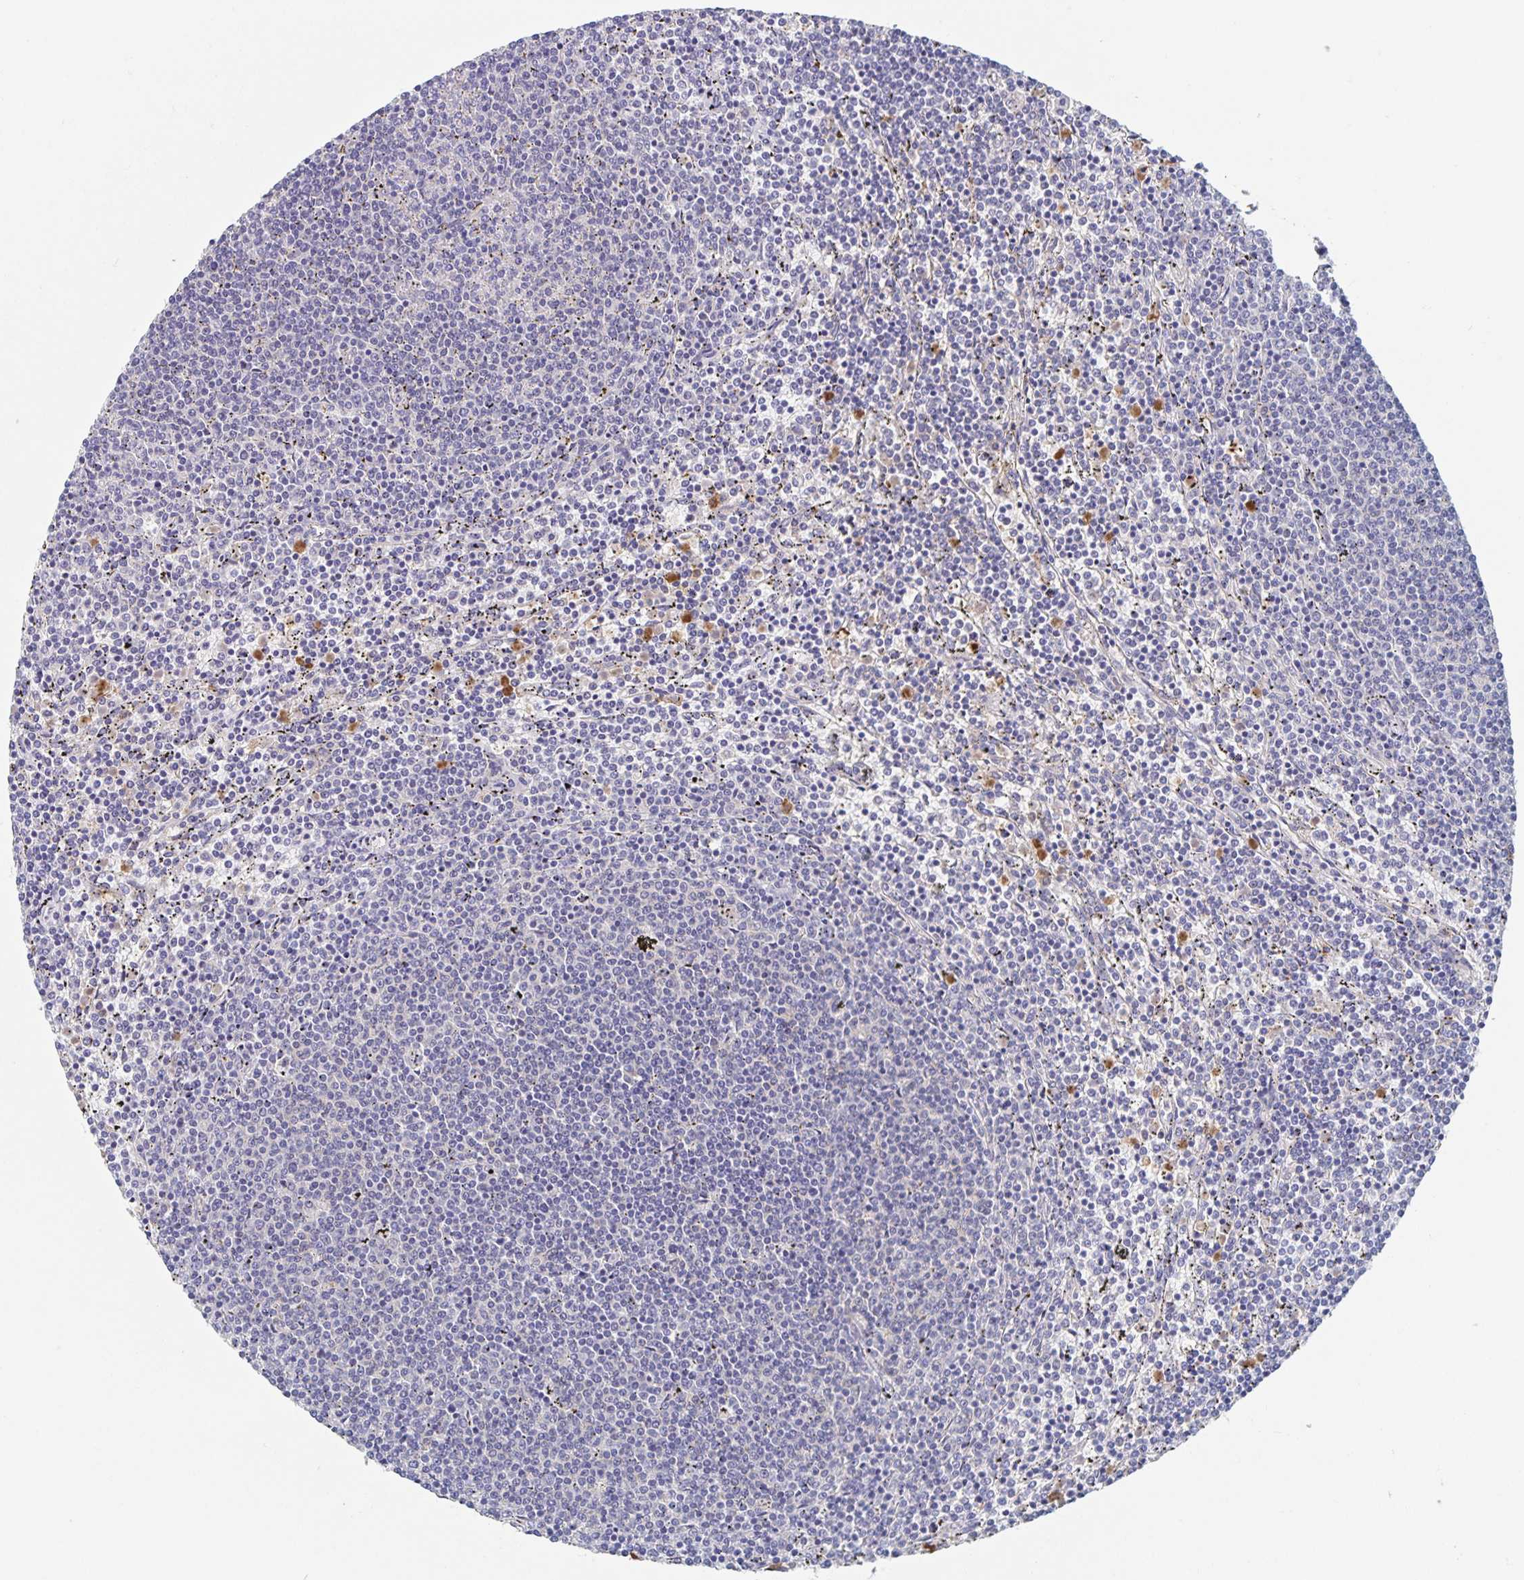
{"staining": {"intensity": "negative", "quantity": "none", "location": "none"}, "tissue": "lymphoma", "cell_type": "Tumor cells", "image_type": "cancer", "snomed": [{"axis": "morphology", "description": "Malignant lymphoma, non-Hodgkin's type, Low grade"}, {"axis": "topography", "description": "Spleen"}], "caption": "The micrograph exhibits no significant expression in tumor cells of lymphoma.", "gene": "CDC42BPG", "patient": {"sex": "female", "age": 50}}